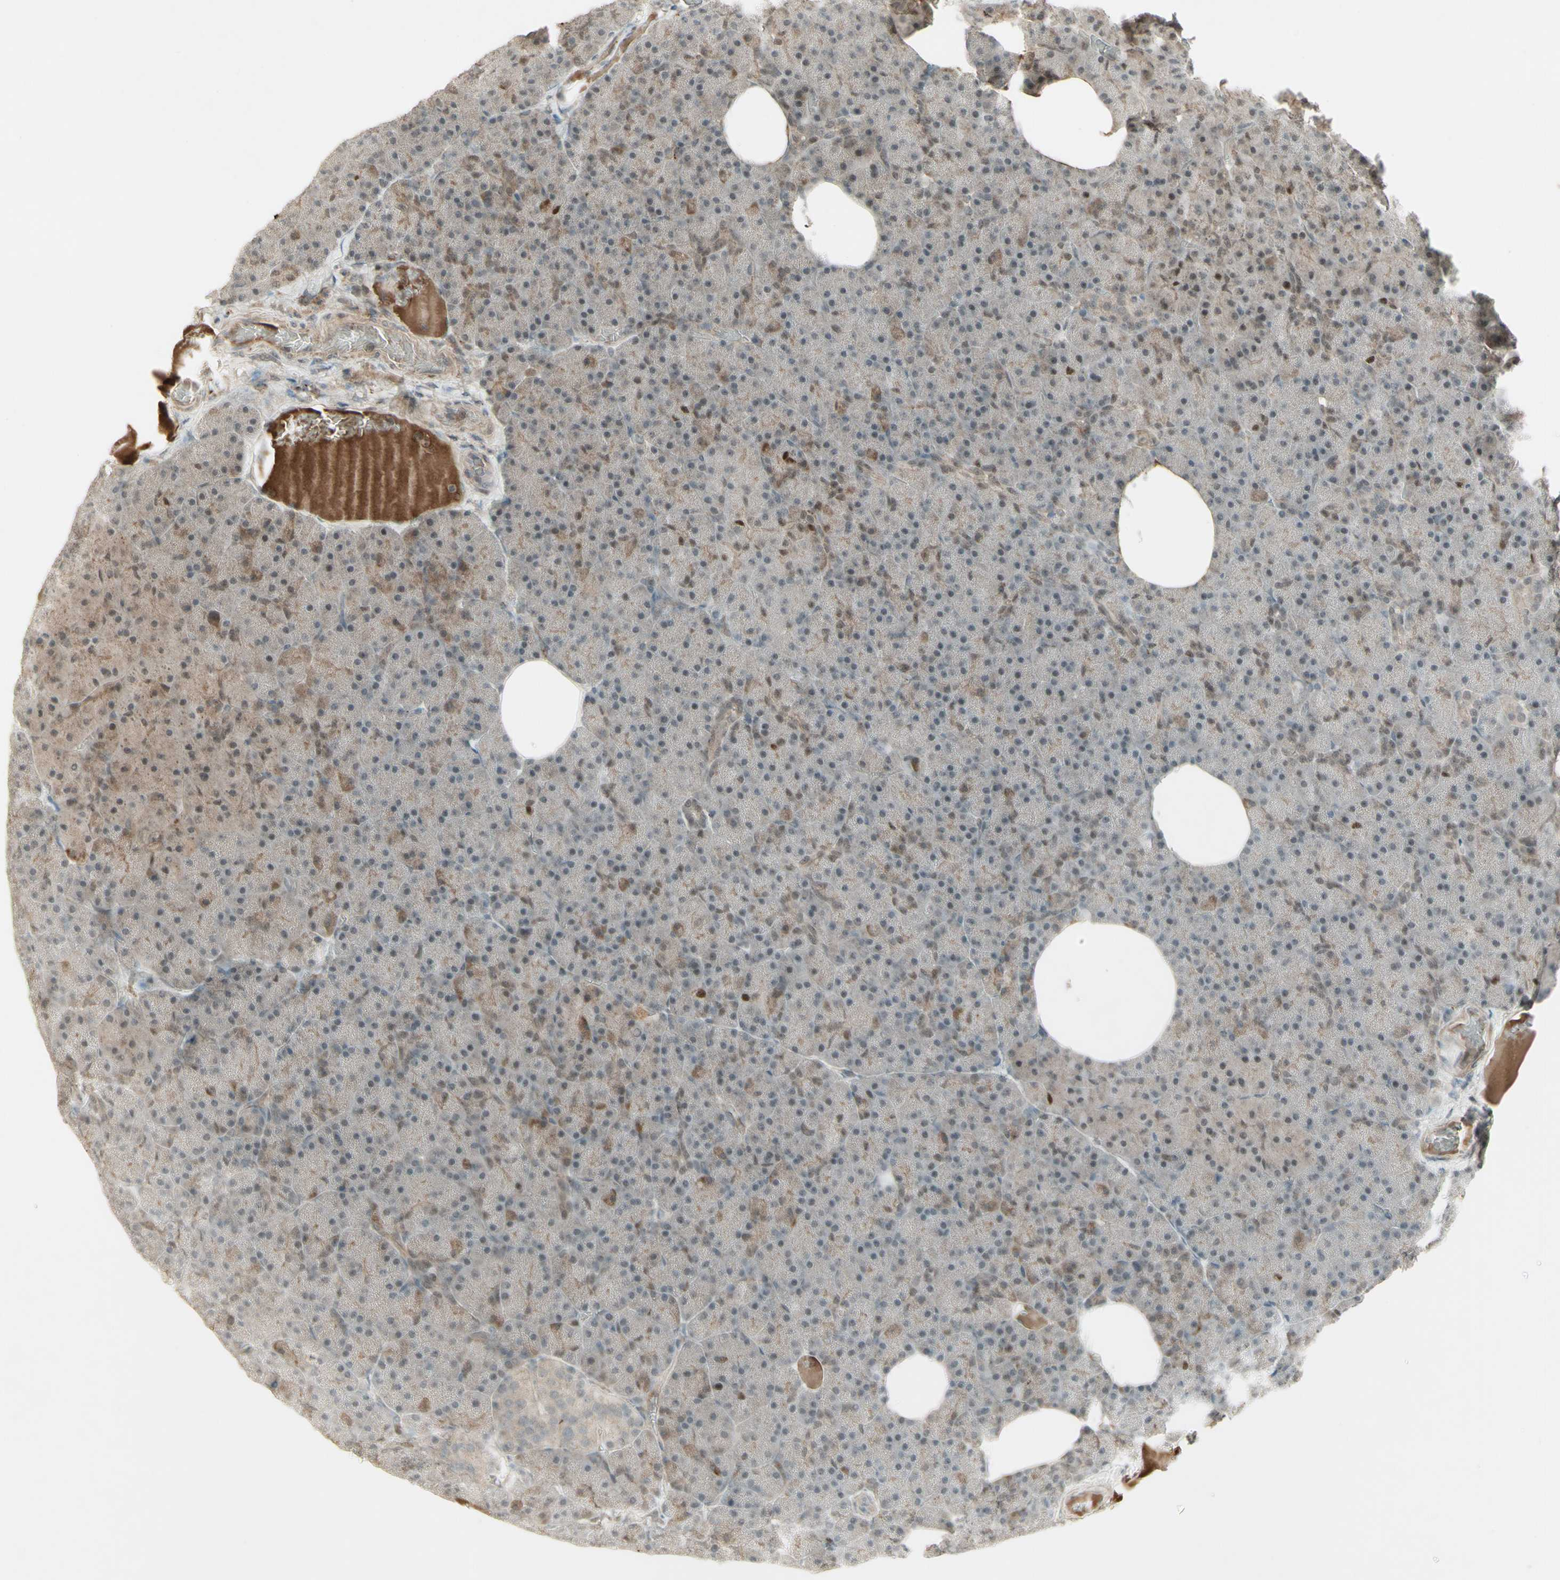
{"staining": {"intensity": "negative", "quantity": "none", "location": "none"}, "tissue": "pancreas", "cell_type": "Exocrine glandular cells", "image_type": "normal", "snomed": [{"axis": "morphology", "description": "Normal tissue, NOS"}, {"axis": "topography", "description": "Pancreas"}], "caption": "Exocrine glandular cells are negative for protein expression in normal human pancreas. The staining was performed using DAB (3,3'-diaminobenzidine) to visualize the protein expression in brown, while the nuclei were stained in blue with hematoxylin (Magnification: 20x).", "gene": "MSH6", "patient": {"sex": "female", "age": 35}}